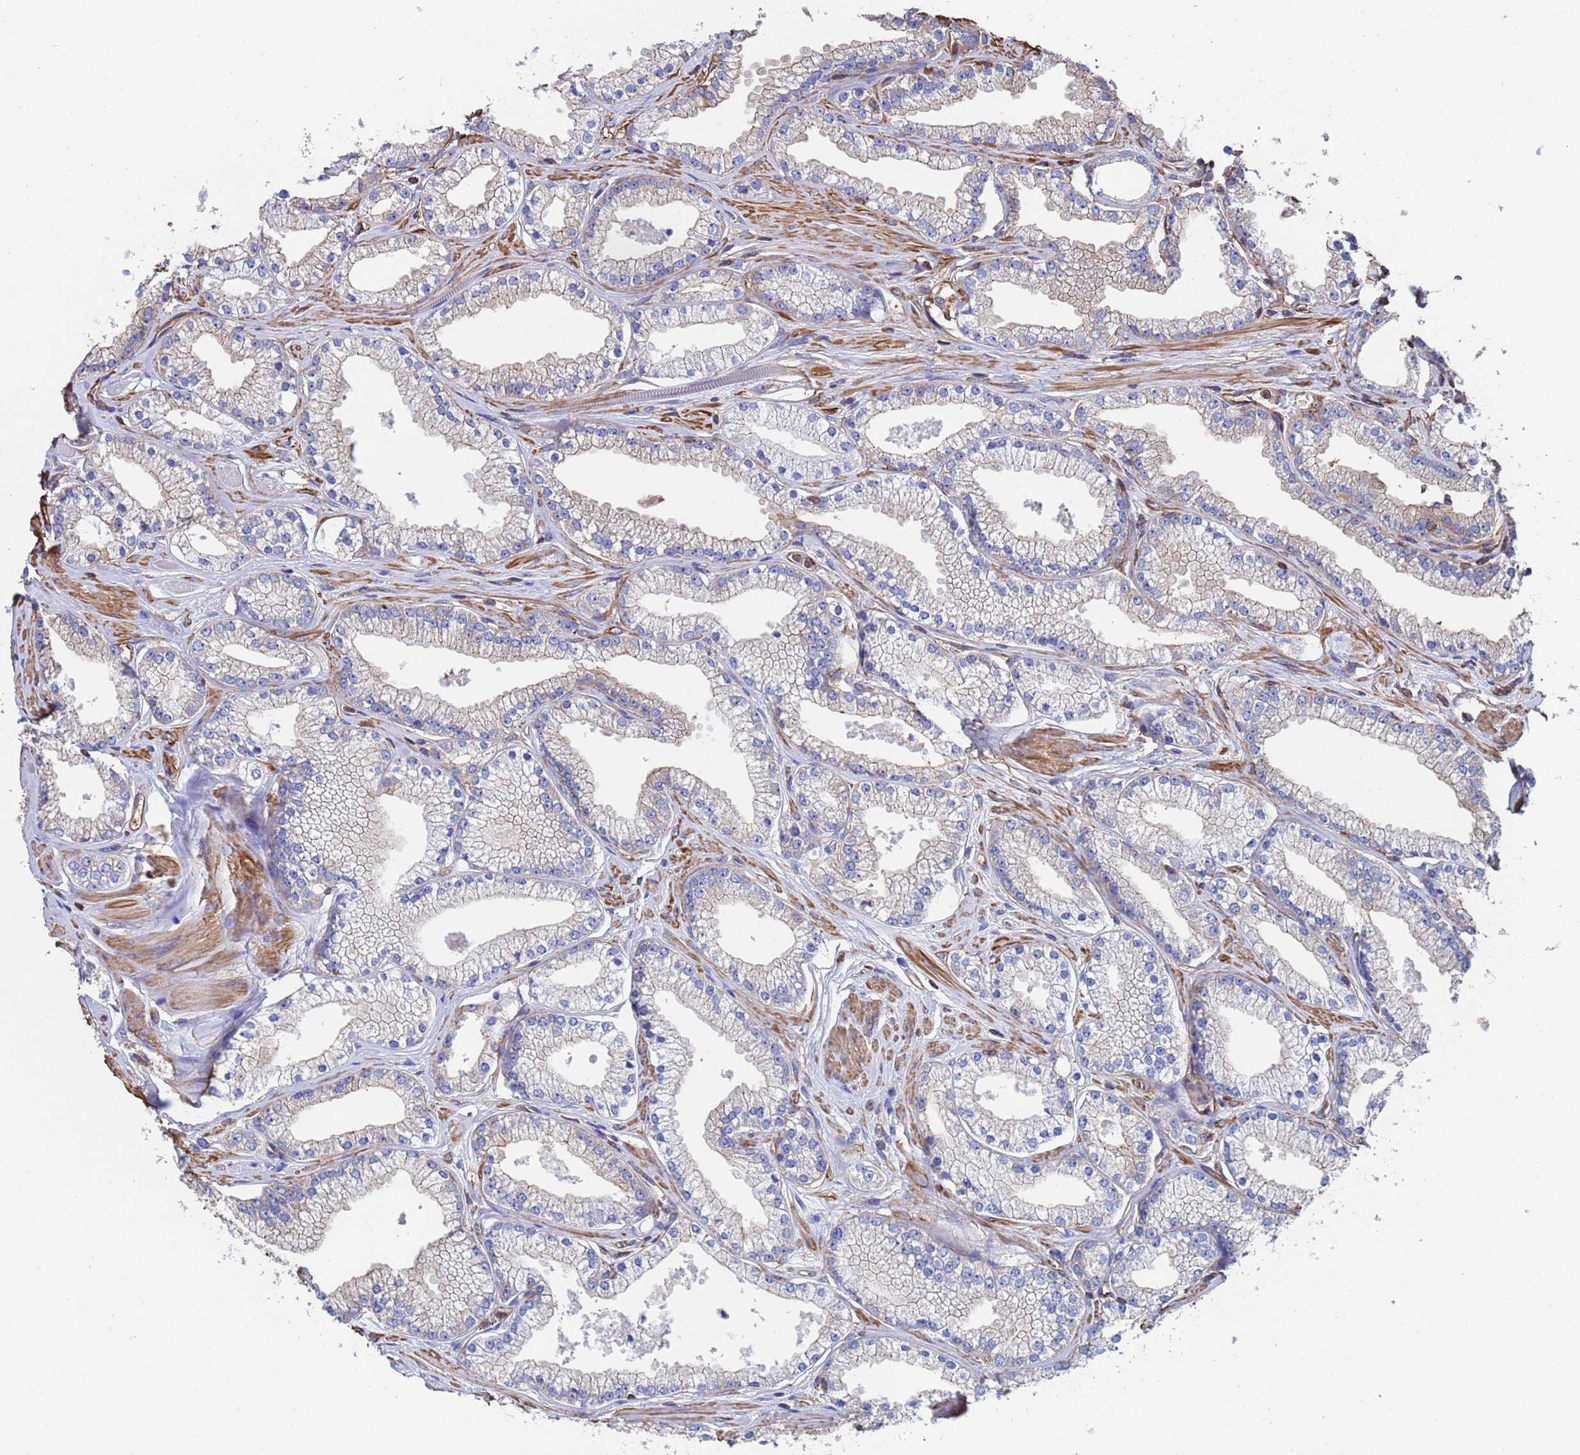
{"staining": {"intensity": "negative", "quantity": "none", "location": "none"}, "tissue": "prostate cancer", "cell_type": "Tumor cells", "image_type": "cancer", "snomed": [{"axis": "morphology", "description": "Adenocarcinoma, High grade"}, {"axis": "topography", "description": "Prostate"}], "caption": "Immunohistochemistry image of neoplastic tissue: prostate adenocarcinoma (high-grade) stained with DAB (3,3'-diaminobenzidine) displays no significant protein positivity in tumor cells.", "gene": "MYL12A", "patient": {"sex": "male", "age": 67}}